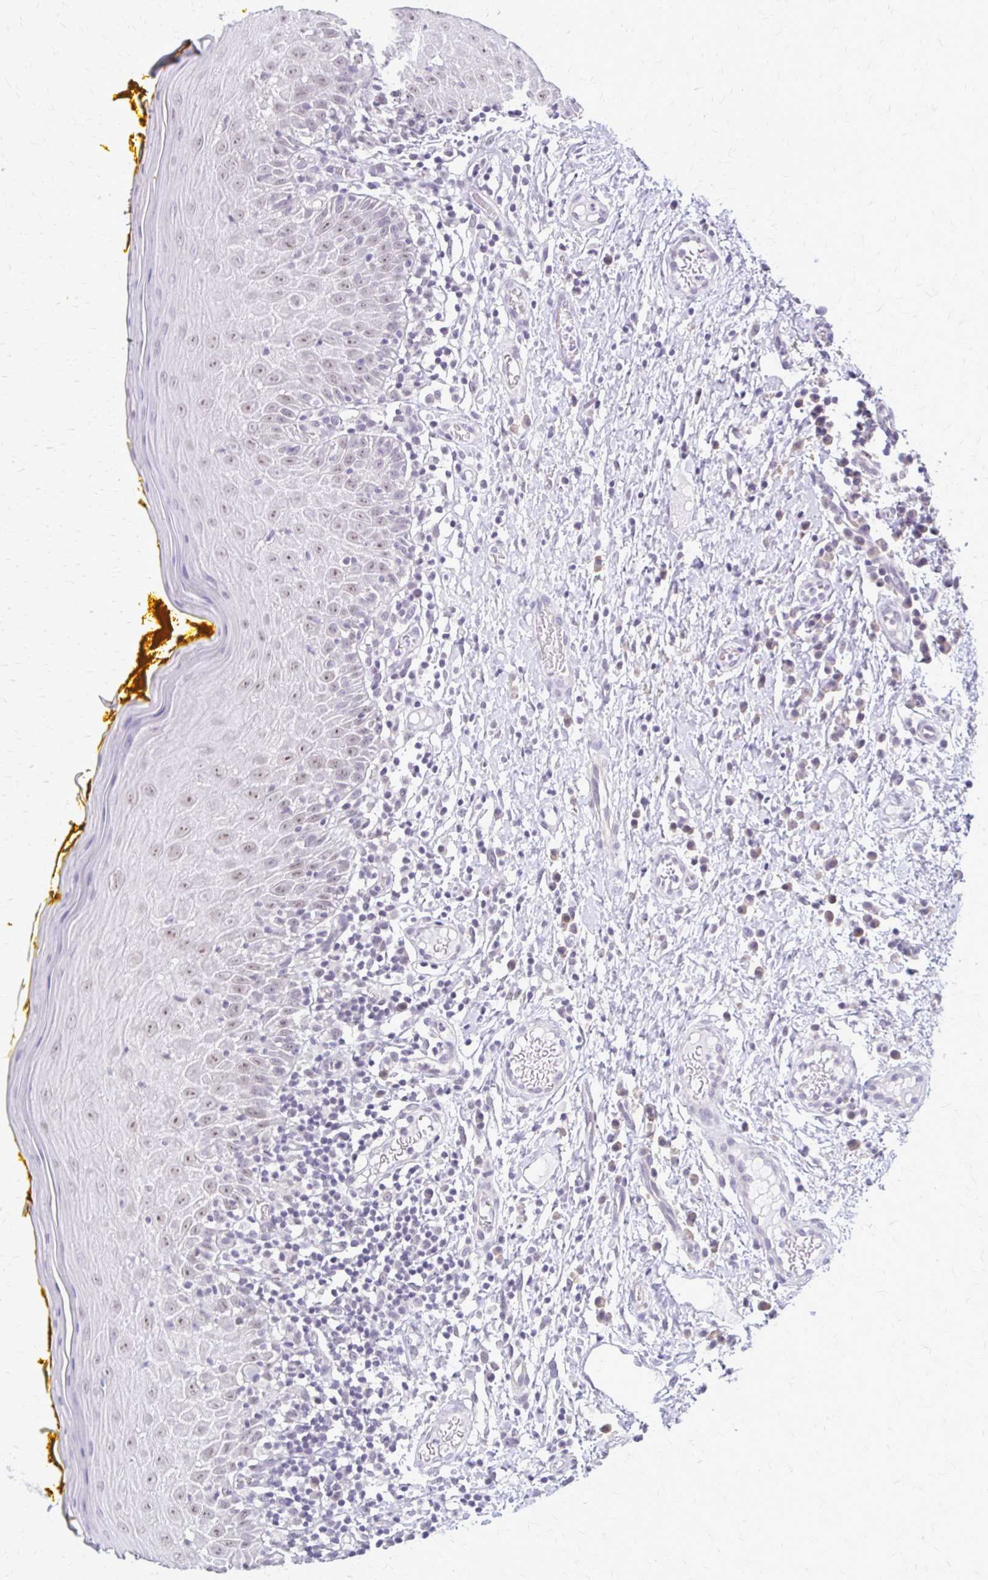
{"staining": {"intensity": "negative", "quantity": "none", "location": "none"}, "tissue": "oral mucosa", "cell_type": "Squamous epithelial cells", "image_type": "normal", "snomed": [{"axis": "morphology", "description": "Normal tissue, NOS"}, {"axis": "topography", "description": "Oral tissue"}, {"axis": "topography", "description": "Tounge, NOS"}], "caption": "This micrograph is of unremarkable oral mucosa stained with immunohistochemistry (IHC) to label a protein in brown with the nuclei are counter-stained blue. There is no staining in squamous epithelial cells.", "gene": "PLCB1", "patient": {"sex": "female", "age": 58}}